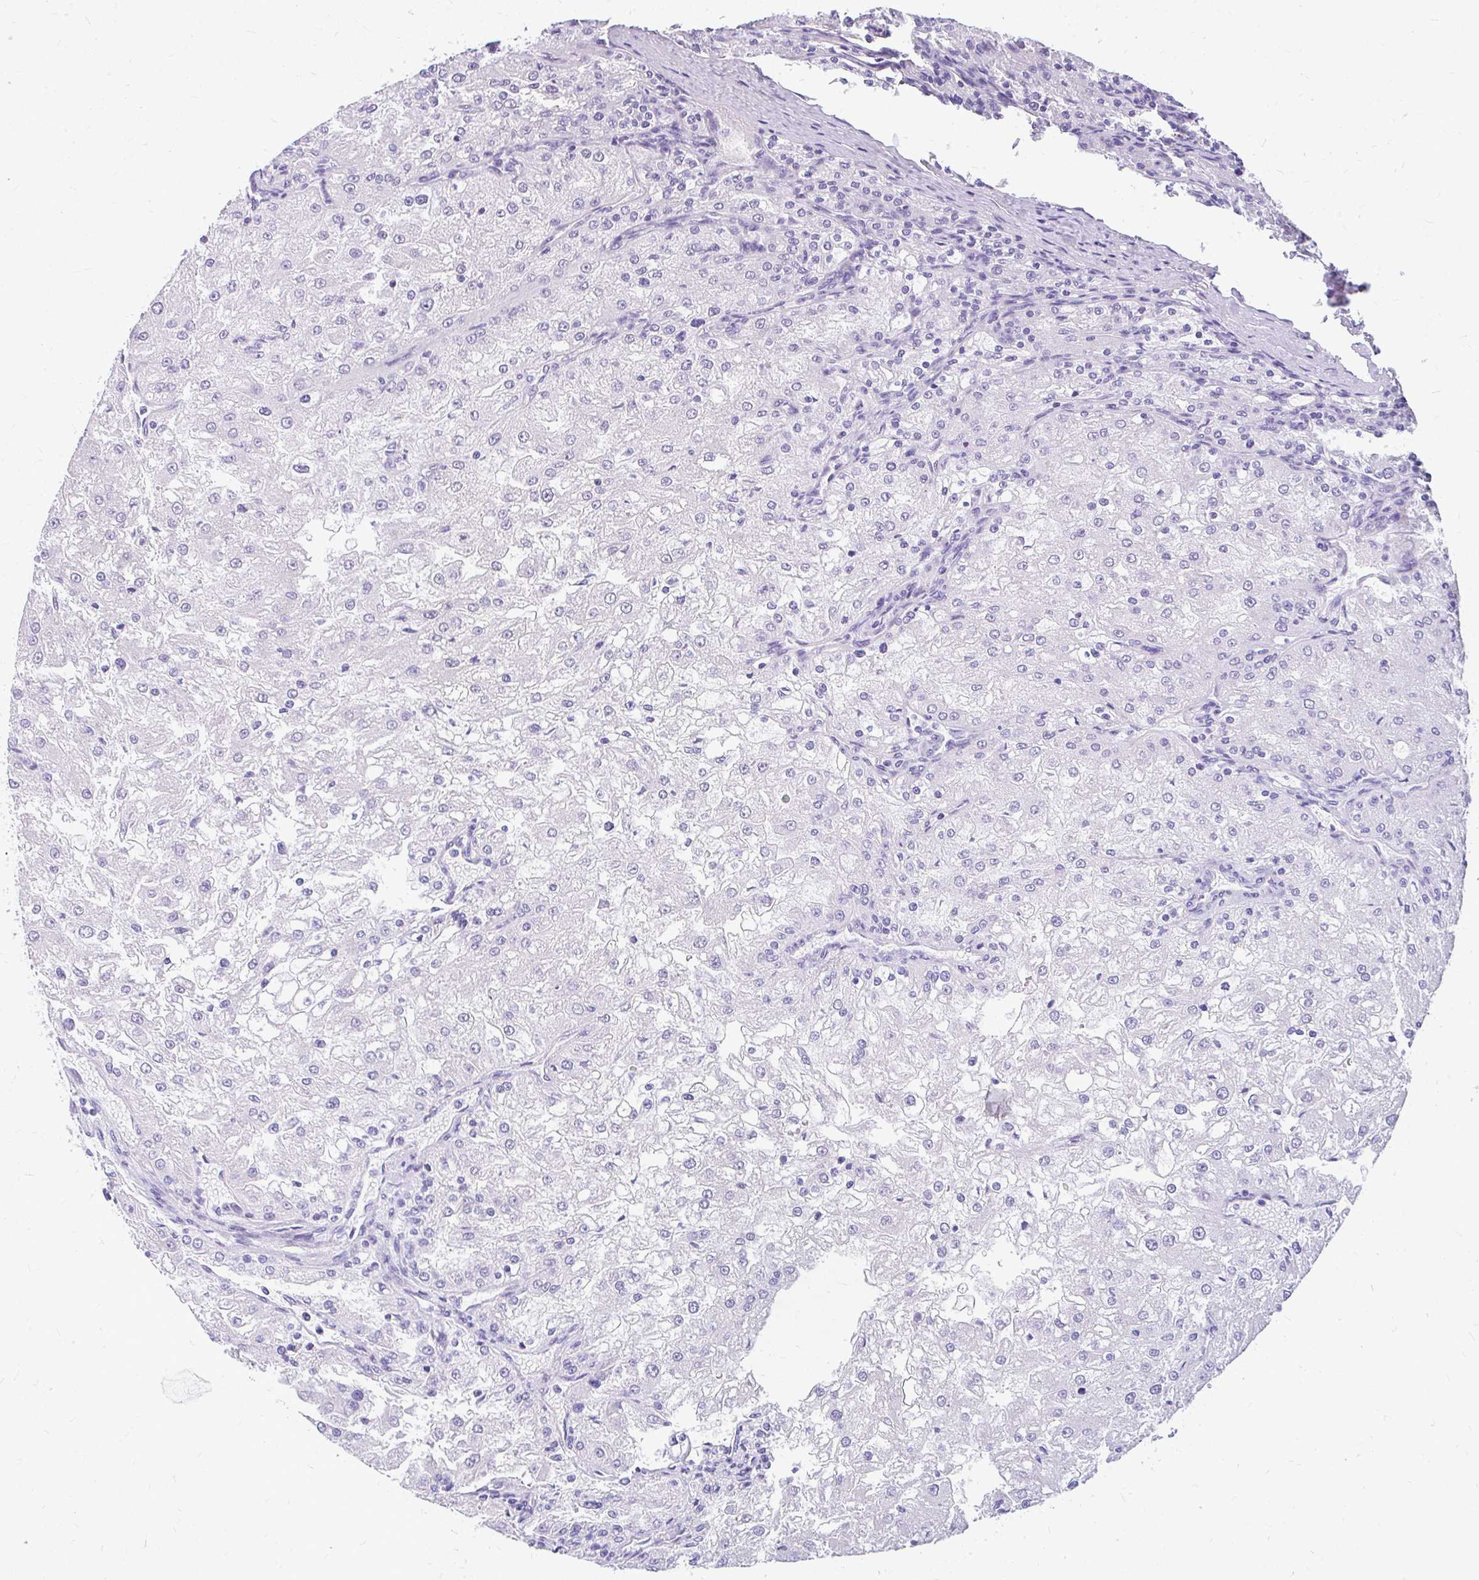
{"staining": {"intensity": "negative", "quantity": "none", "location": "none"}, "tissue": "renal cancer", "cell_type": "Tumor cells", "image_type": "cancer", "snomed": [{"axis": "morphology", "description": "Adenocarcinoma, NOS"}, {"axis": "topography", "description": "Kidney"}], "caption": "This is an IHC histopathology image of adenocarcinoma (renal). There is no expression in tumor cells.", "gene": "FAM83C", "patient": {"sex": "female", "age": 74}}